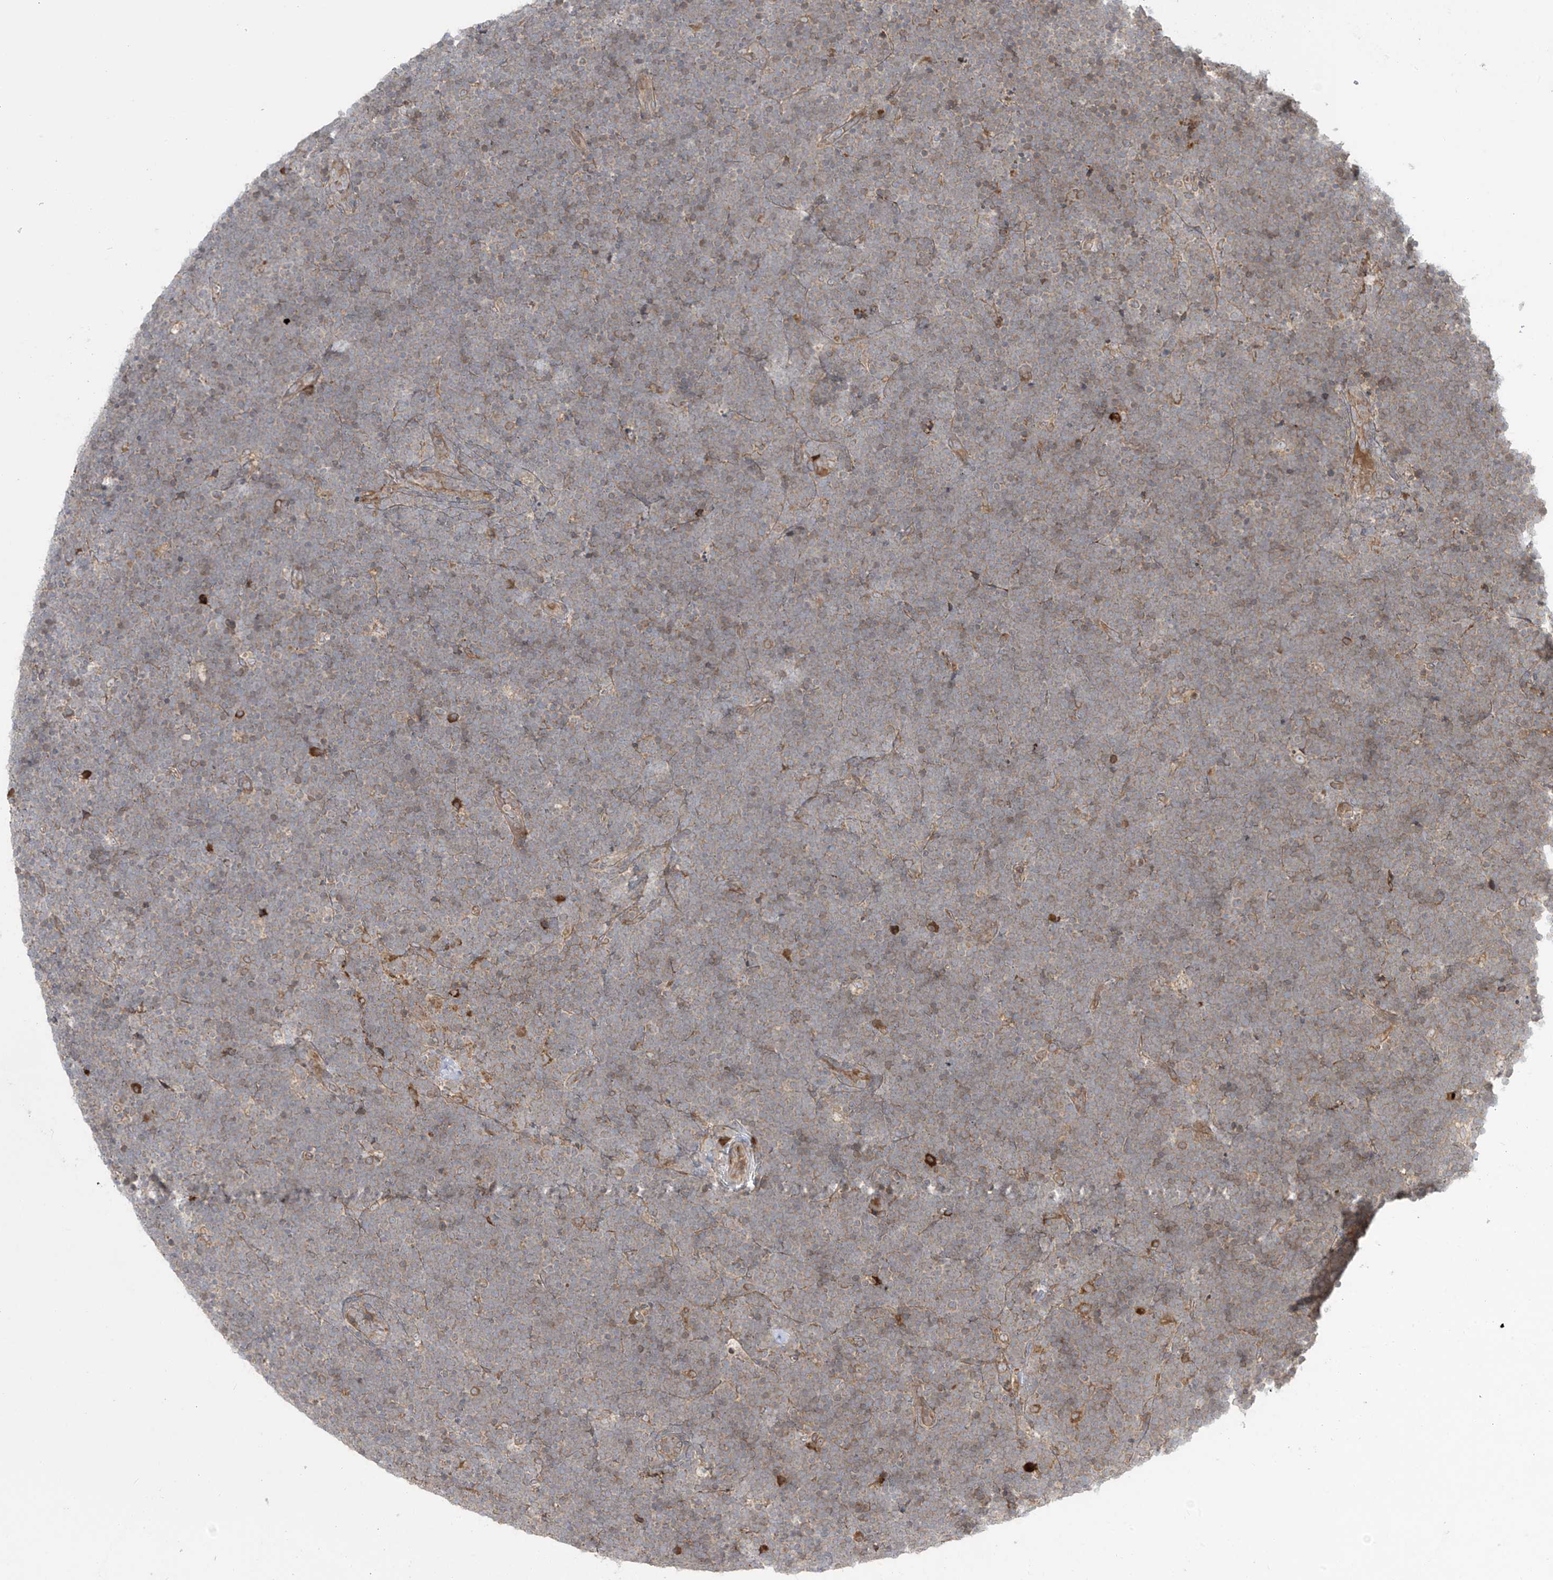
{"staining": {"intensity": "weak", "quantity": "<25%", "location": "cytoplasmic/membranous"}, "tissue": "lymphoma", "cell_type": "Tumor cells", "image_type": "cancer", "snomed": [{"axis": "morphology", "description": "Malignant lymphoma, non-Hodgkin's type, High grade"}, {"axis": "topography", "description": "Lymph node"}], "caption": "Tumor cells are negative for protein expression in human high-grade malignant lymphoma, non-Hodgkin's type.", "gene": "PPAT", "patient": {"sex": "male", "age": 13}}